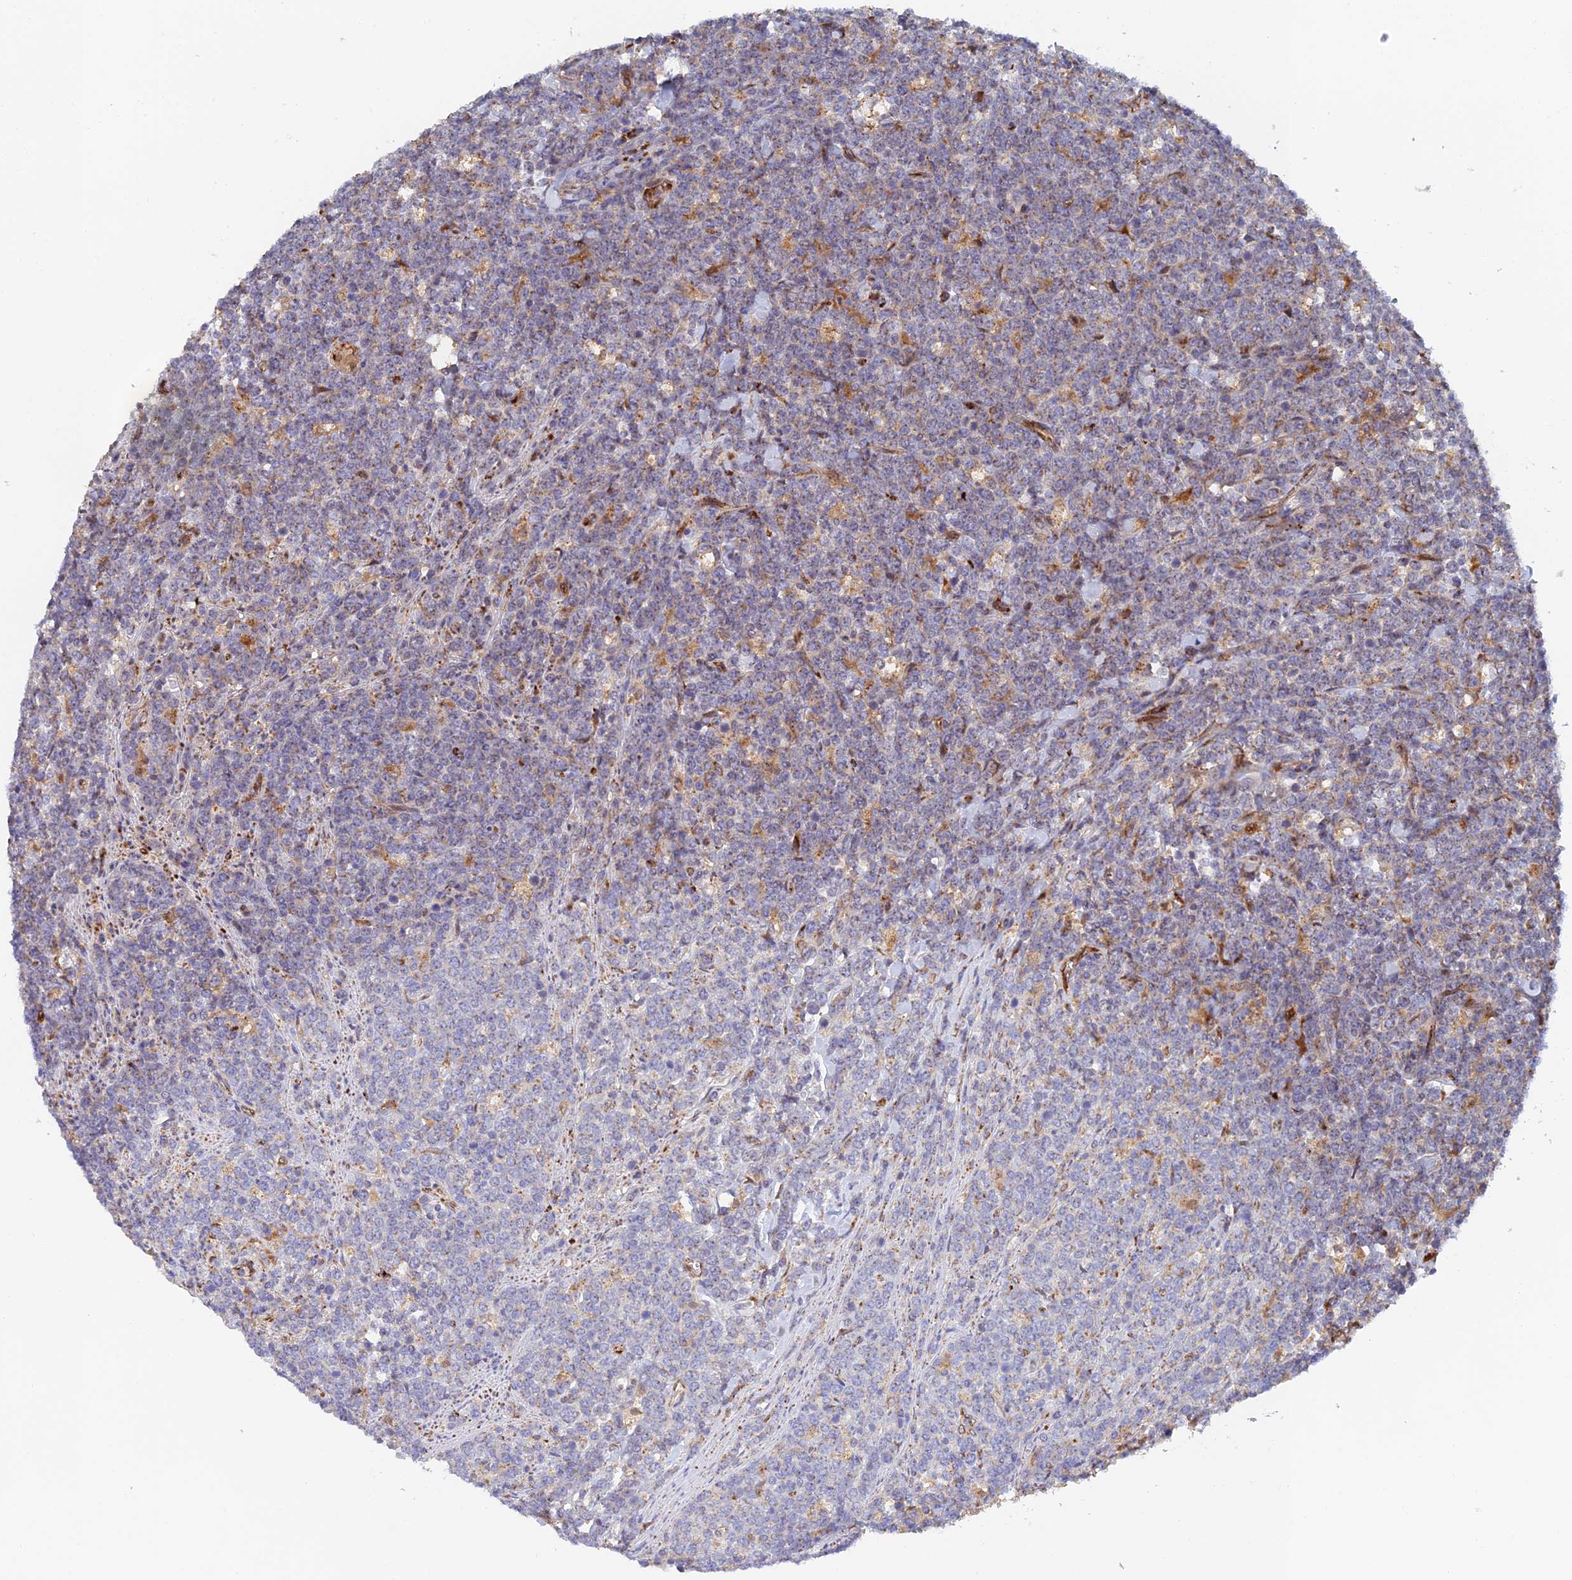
{"staining": {"intensity": "weak", "quantity": "<25%", "location": "cytoplasmic/membranous"}, "tissue": "lymphoma", "cell_type": "Tumor cells", "image_type": "cancer", "snomed": [{"axis": "morphology", "description": "Malignant lymphoma, non-Hodgkin's type, High grade"}, {"axis": "topography", "description": "Small intestine"}], "caption": "The immunohistochemistry (IHC) photomicrograph has no significant staining in tumor cells of lymphoma tissue. The staining is performed using DAB brown chromogen with nuclei counter-stained in using hematoxylin.", "gene": "PPP2R3C", "patient": {"sex": "male", "age": 8}}